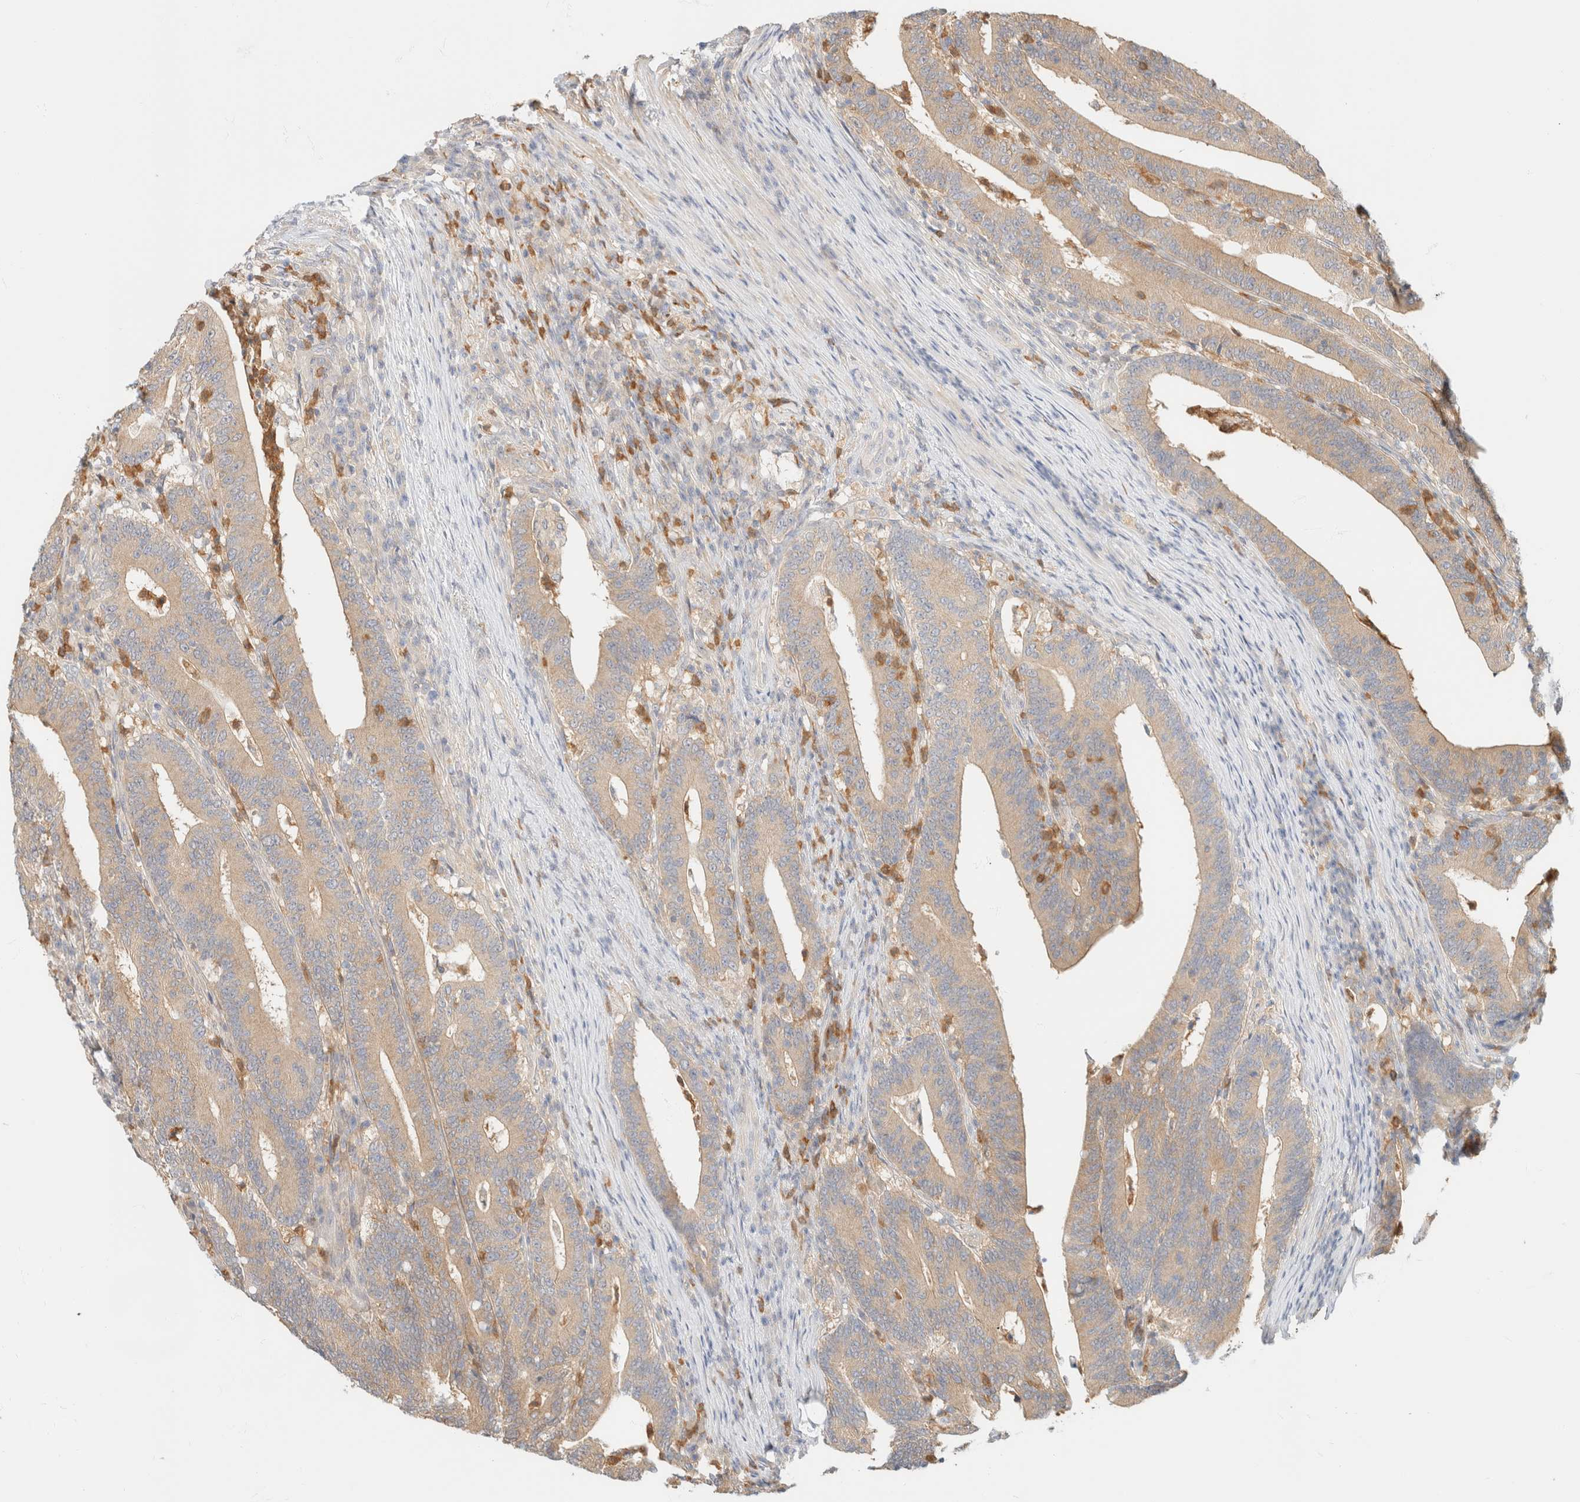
{"staining": {"intensity": "weak", "quantity": ">75%", "location": "cytoplasmic/membranous"}, "tissue": "colorectal cancer", "cell_type": "Tumor cells", "image_type": "cancer", "snomed": [{"axis": "morphology", "description": "Adenocarcinoma, NOS"}, {"axis": "topography", "description": "Colon"}], "caption": "Immunohistochemistry (IHC) of colorectal adenocarcinoma demonstrates low levels of weak cytoplasmic/membranous positivity in approximately >75% of tumor cells.", "gene": "GPI", "patient": {"sex": "female", "age": 66}}